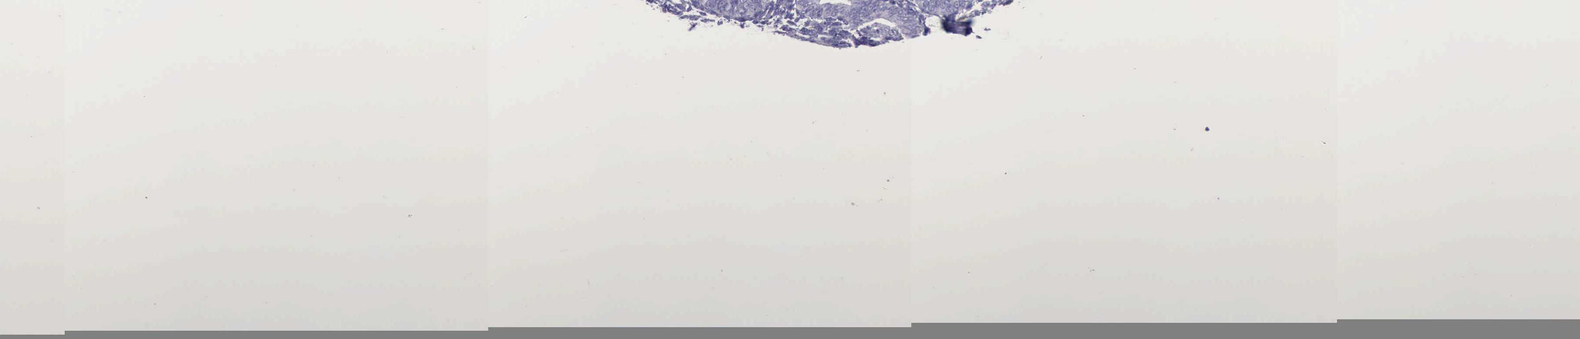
{"staining": {"intensity": "negative", "quantity": "none", "location": "none"}, "tissue": "endometrium", "cell_type": "Cells in endometrial stroma", "image_type": "normal", "snomed": [{"axis": "morphology", "description": "Normal tissue, NOS"}, {"axis": "topography", "description": "Endometrium"}], "caption": "Endometrium stained for a protein using immunohistochemistry reveals no expression cells in endometrial stroma.", "gene": "BTK", "patient": {"sex": "female", "age": 61}}